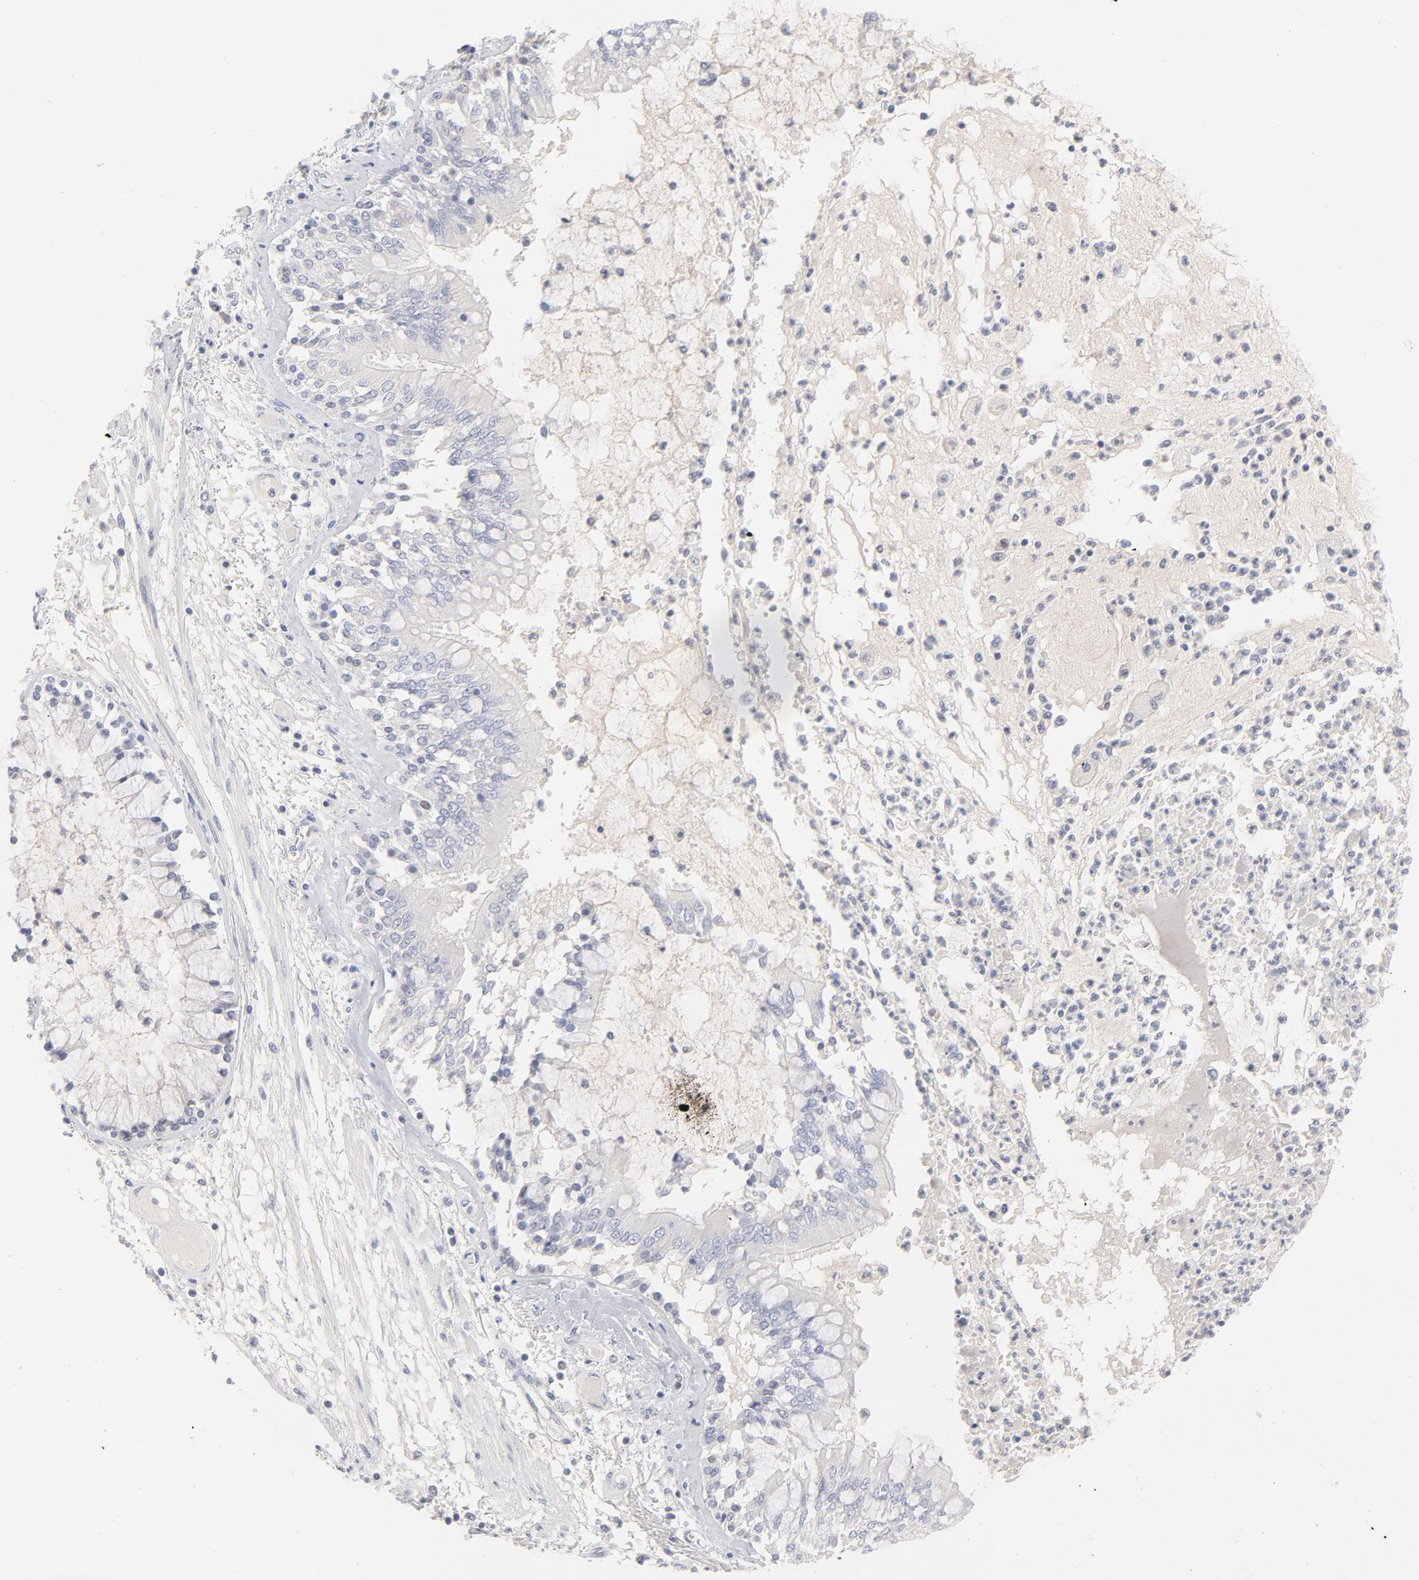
{"staining": {"intensity": "negative", "quantity": "none", "location": "none"}, "tissue": "bronchus", "cell_type": "Respiratory epithelial cells", "image_type": "normal", "snomed": [{"axis": "morphology", "description": "Normal tissue, NOS"}, {"axis": "topography", "description": "Cartilage tissue"}, {"axis": "topography", "description": "Bronchus"}, {"axis": "topography", "description": "Lung"}], "caption": "DAB (3,3'-diaminobenzidine) immunohistochemical staining of normal human bronchus shows no significant expression in respiratory epithelial cells.", "gene": "MCM7", "patient": {"sex": "female", "age": 49}}